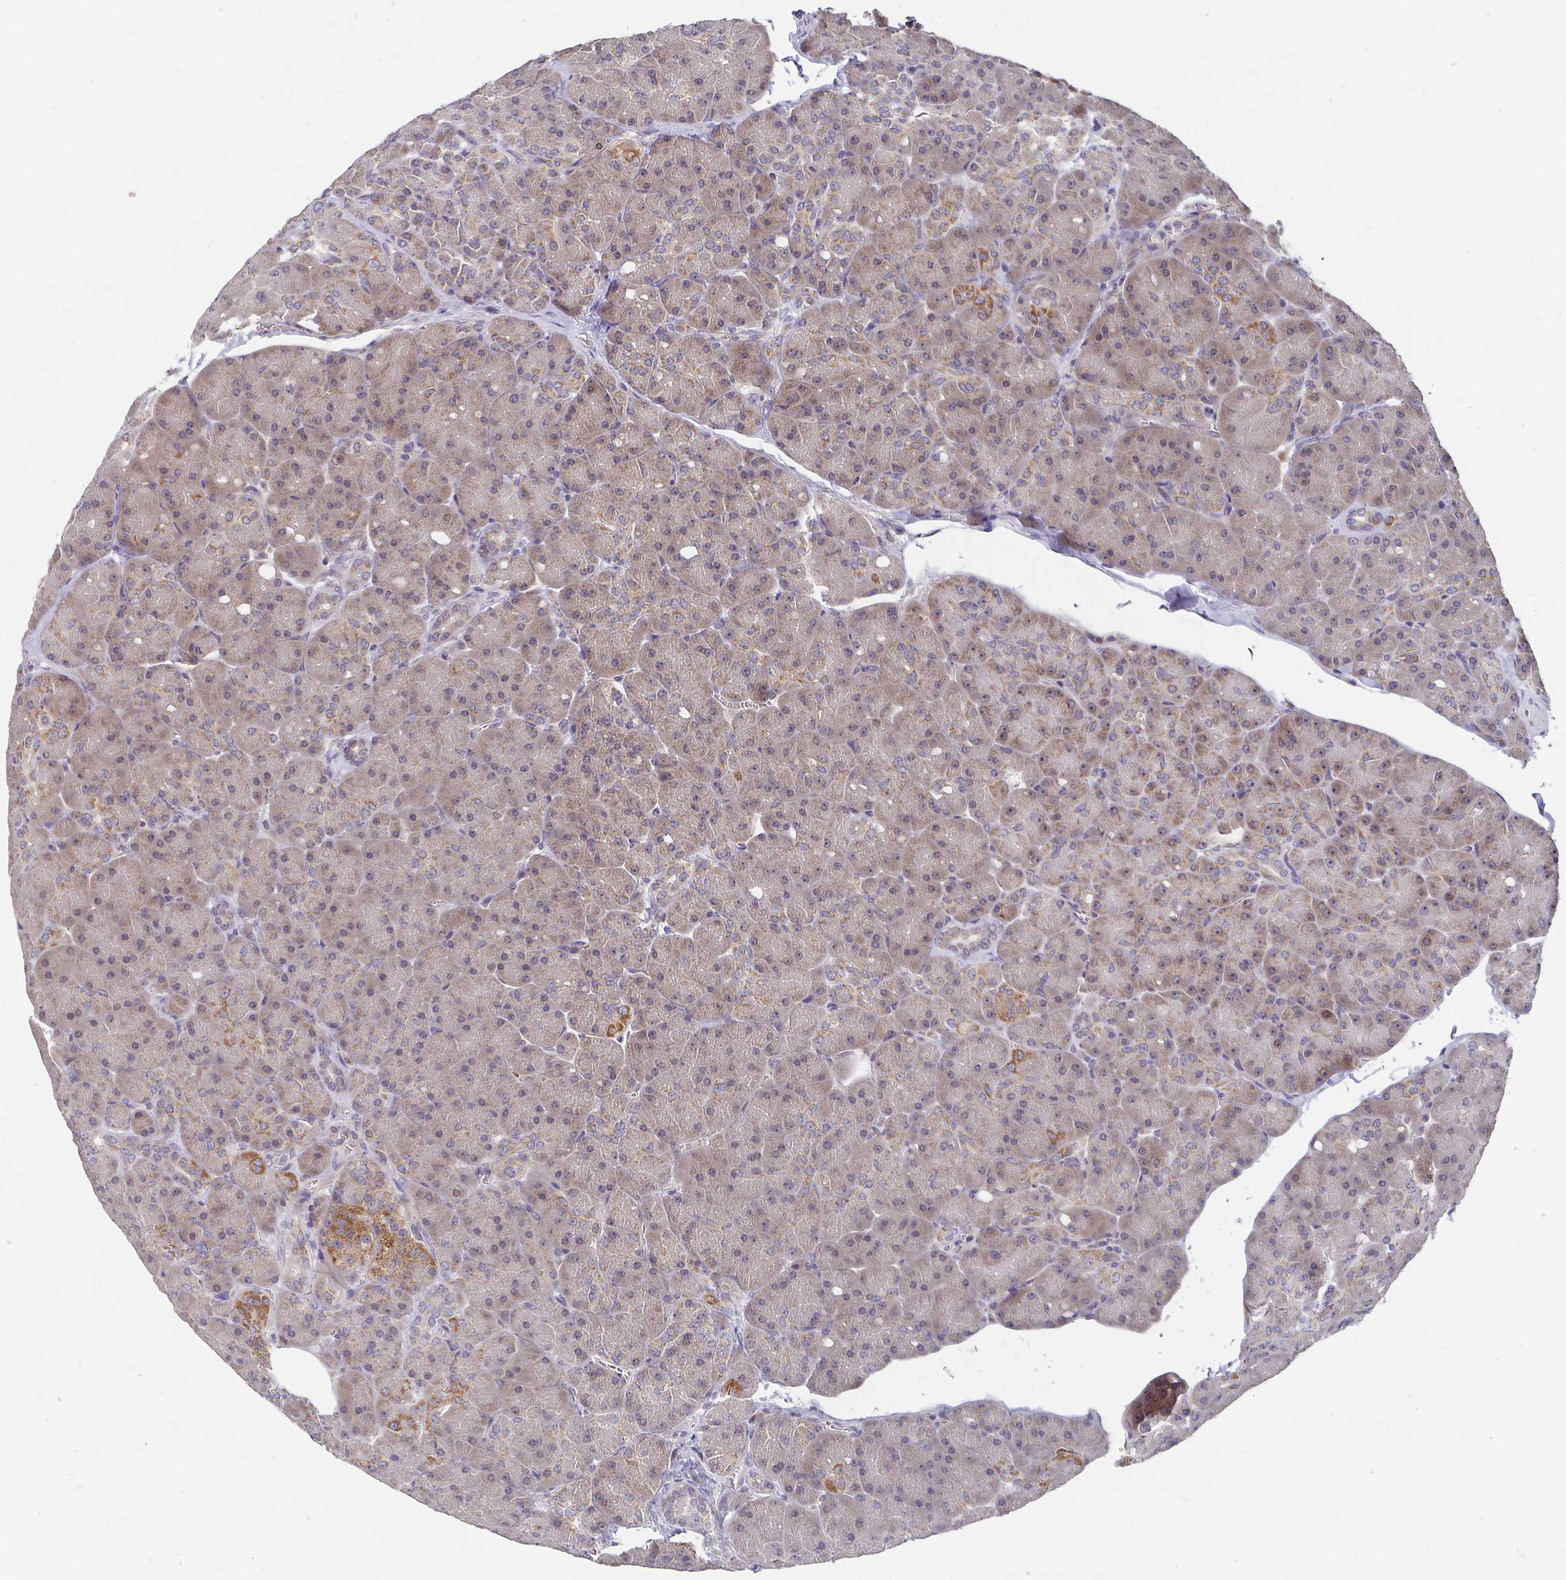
{"staining": {"intensity": "weak", "quantity": "<25%", "location": "cytoplasmic/membranous"}, "tissue": "pancreas", "cell_type": "Exocrine glandular cells", "image_type": "normal", "snomed": [{"axis": "morphology", "description": "Normal tissue, NOS"}, {"axis": "topography", "description": "Pancreas"}], "caption": "IHC histopathology image of normal pancreas: human pancreas stained with DAB (3,3'-diaminobenzidine) reveals no significant protein positivity in exocrine glandular cells.", "gene": "PDF", "patient": {"sex": "male", "age": 55}}